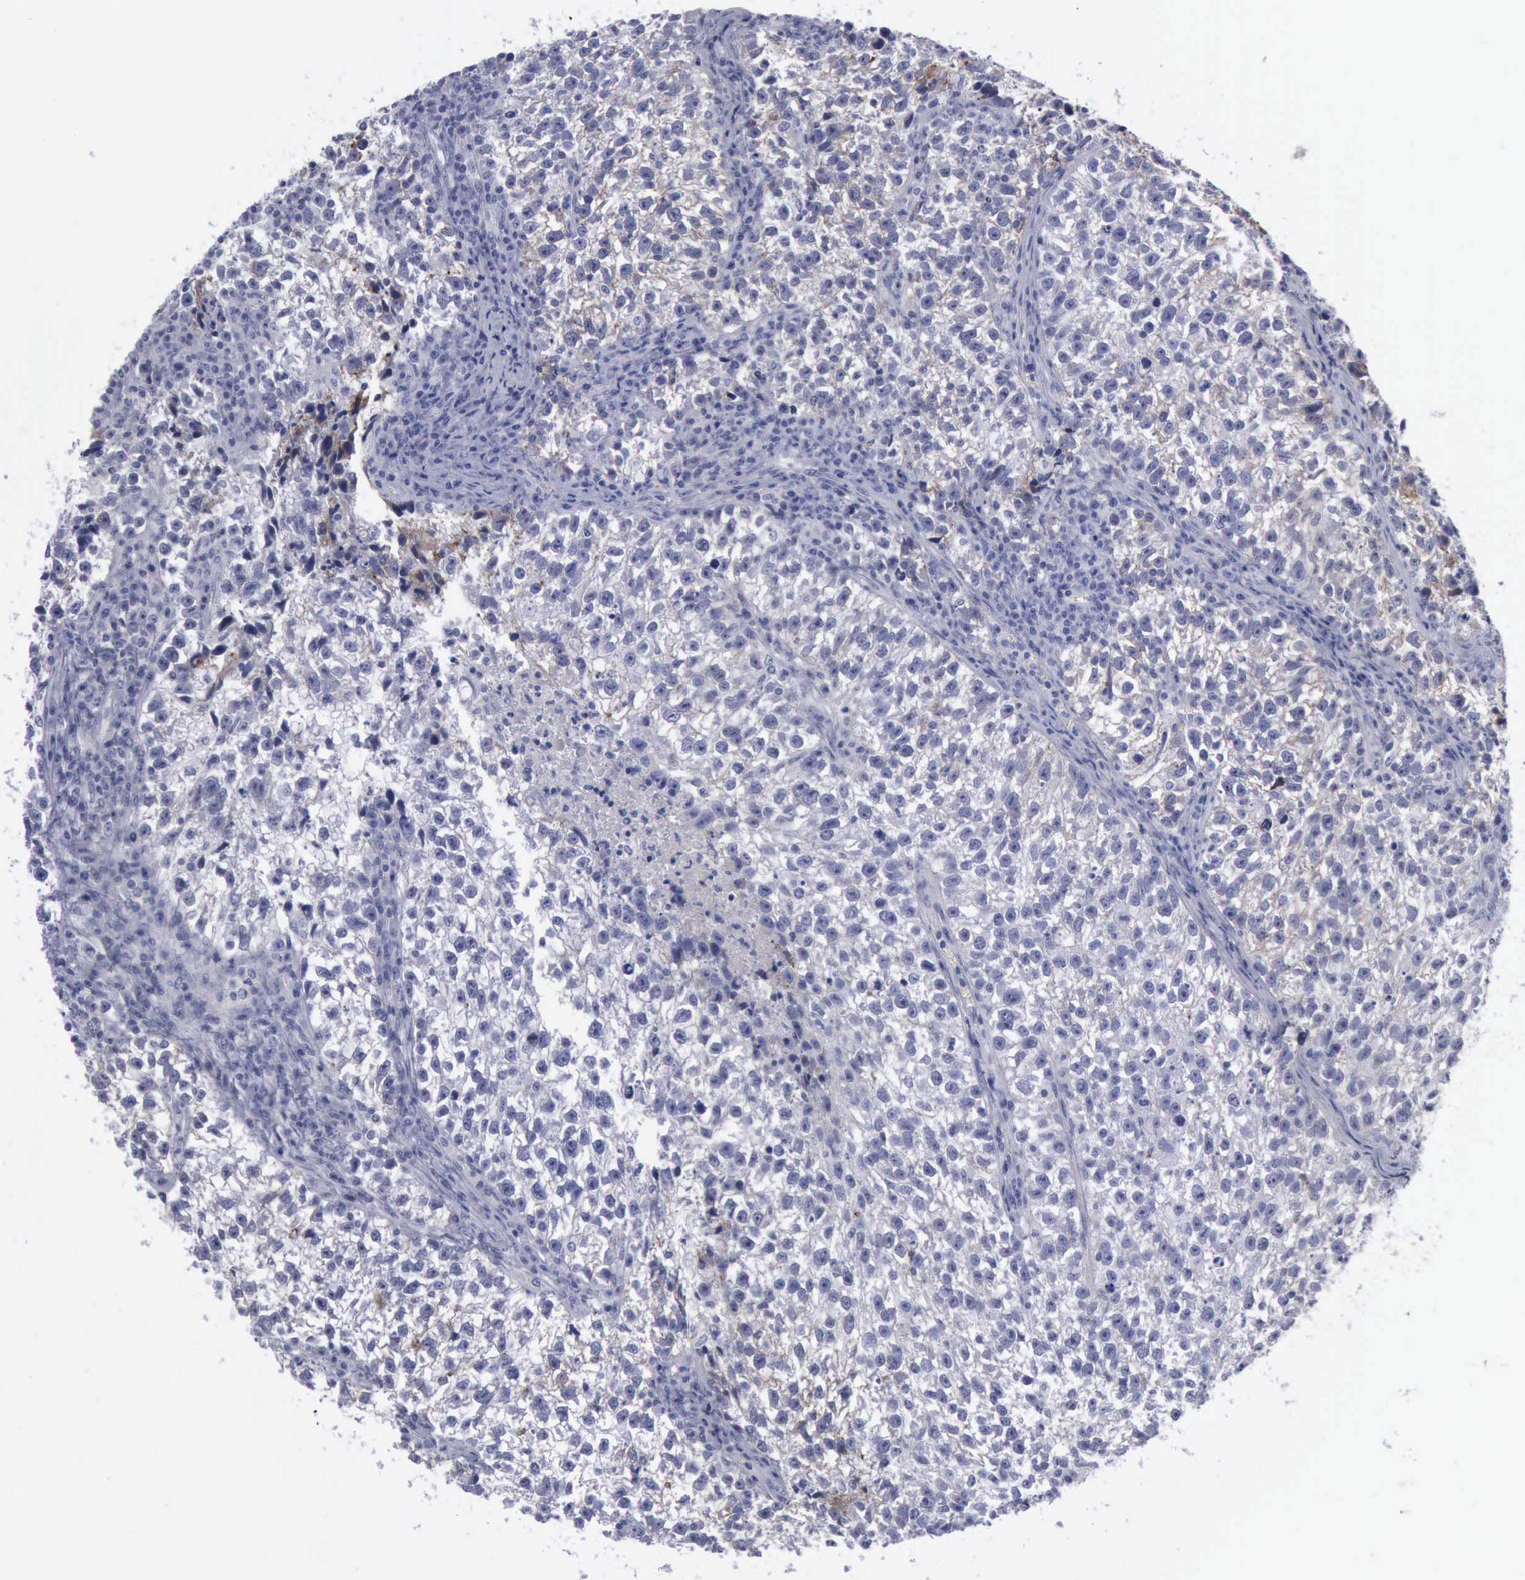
{"staining": {"intensity": "negative", "quantity": "none", "location": "none"}, "tissue": "testis cancer", "cell_type": "Tumor cells", "image_type": "cancer", "snomed": [{"axis": "morphology", "description": "Seminoma, NOS"}, {"axis": "topography", "description": "Testis"}], "caption": "Testis seminoma was stained to show a protein in brown. There is no significant staining in tumor cells.", "gene": "CDH2", "patient": {"sex": "male", "age": 38}}